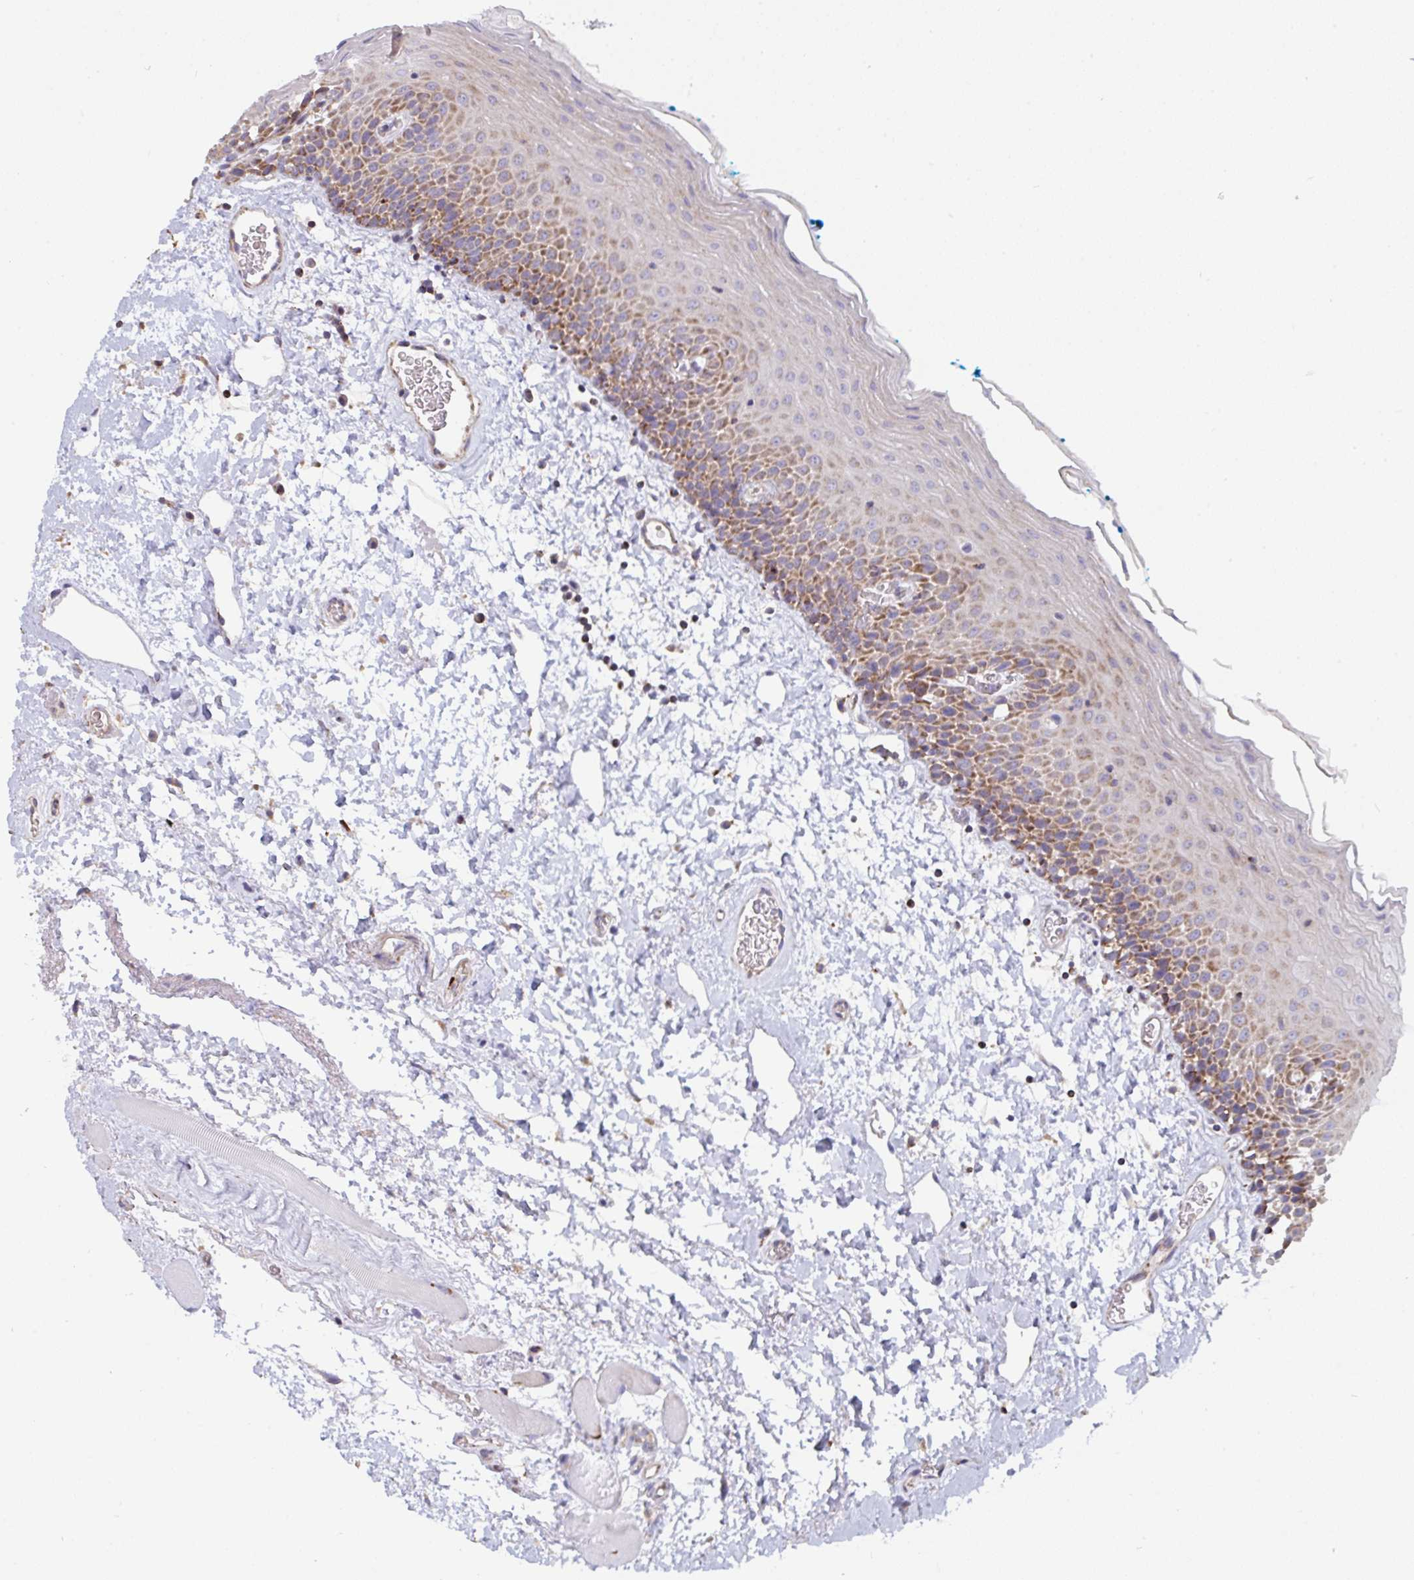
{"staining": {"intensity": "moderate", "quantity": "25%-75%", "location": "cytoplasmic/membranous"}, "tissue": "oral mucosa", "cell_type": "Squamous epithelial cells", "image_type": "normal", "snomed": [{"axis": "morphology", "description": "Normal tissue, NOS"}, {"axis": "topography", "description": "Oral tissue"}], "caption": "Immunohistochemical staining of benign human oral mucosa demonstrates moderate cytoplasmic/membranous protein staining in about 25%-75% of squamous epithelial cells.", "gene": "MICOS10", "patient": {"sex": "female", "age": 82}}